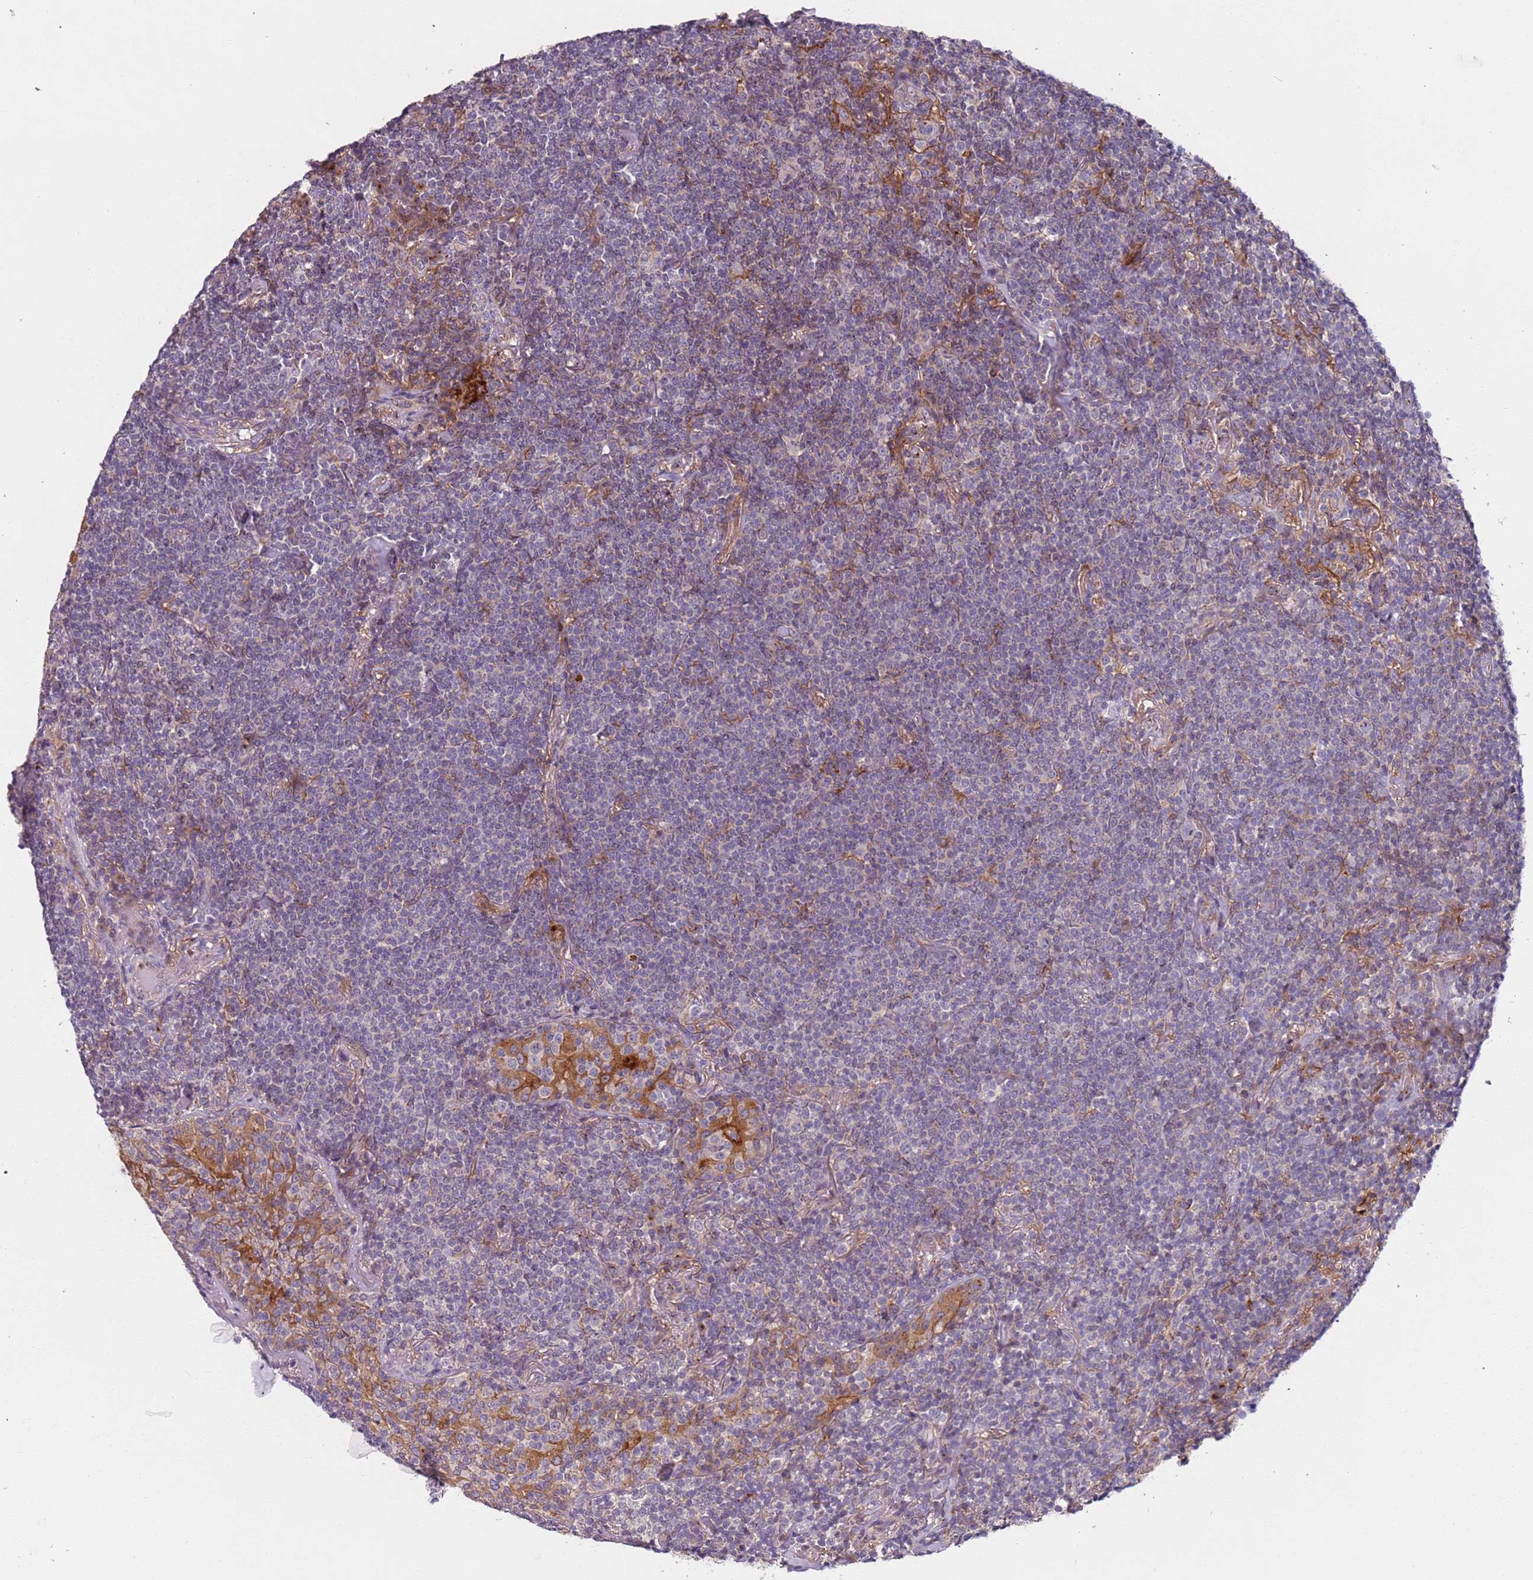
{"staining": {"intensity": "negative", "quantity": "none", "location": "none"}, "tissue": "lymphoma", "cell_type": "Tumor cells", "image_type": "cancer", "snomed": [{"axis": "morphology", "description": "Malignant lymphoma, non-Hodgkin's type, Low grade"}, {"axis": "topography", "description": "Lung"}], "caption": "Tumor cells show no significant expression in low-grade malignant lymphoma, non-Hodgkin's type.", "gene": "AKTIP", "patient": {"sex": "female", "age": 71}}